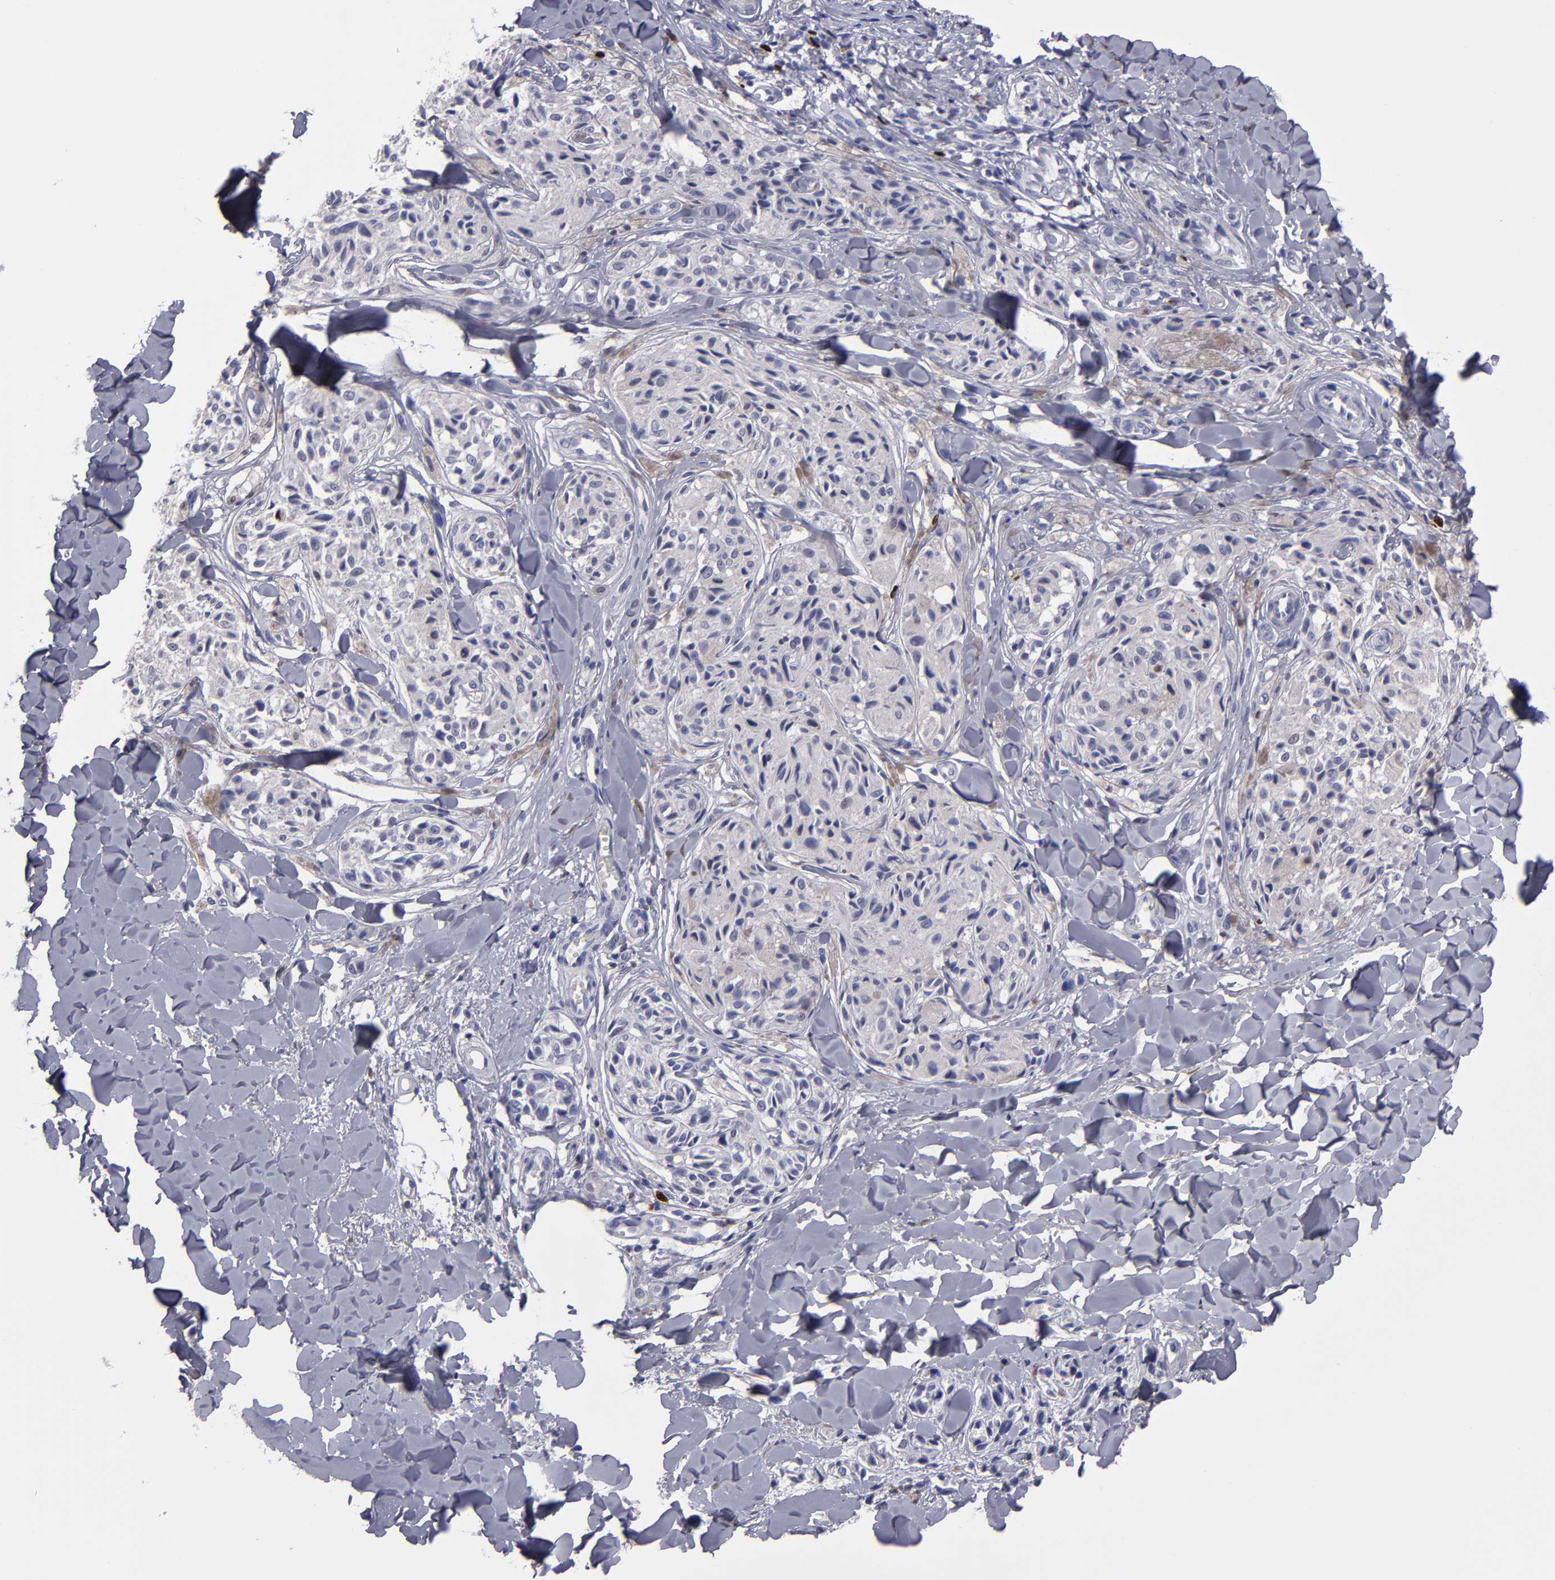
{"staining": {"intensity": "negative", "quantity": "none", "location": "none"}, "tissue": "melanoma", "cell_type": "Tumor cells", "image_type": "cancer", "snomed": [{"axis": "morphology", "description": "Malignant melanoma, Metastatic site"}, {"axis": "topography", "description": "Skin"}], "caption": "Immunohistochemistry (IHC) of human malignant melanoma (metastatic site) demonstrates no expression in tumor cells. Brightfield microscopy of IHC stained with DAB (3,3'-diaminobenzidine) (brown) and hematoxylin (blue), captured at high magnification.", "gene": "IRF8", "patient": {"sex": "female", "age": 66}}